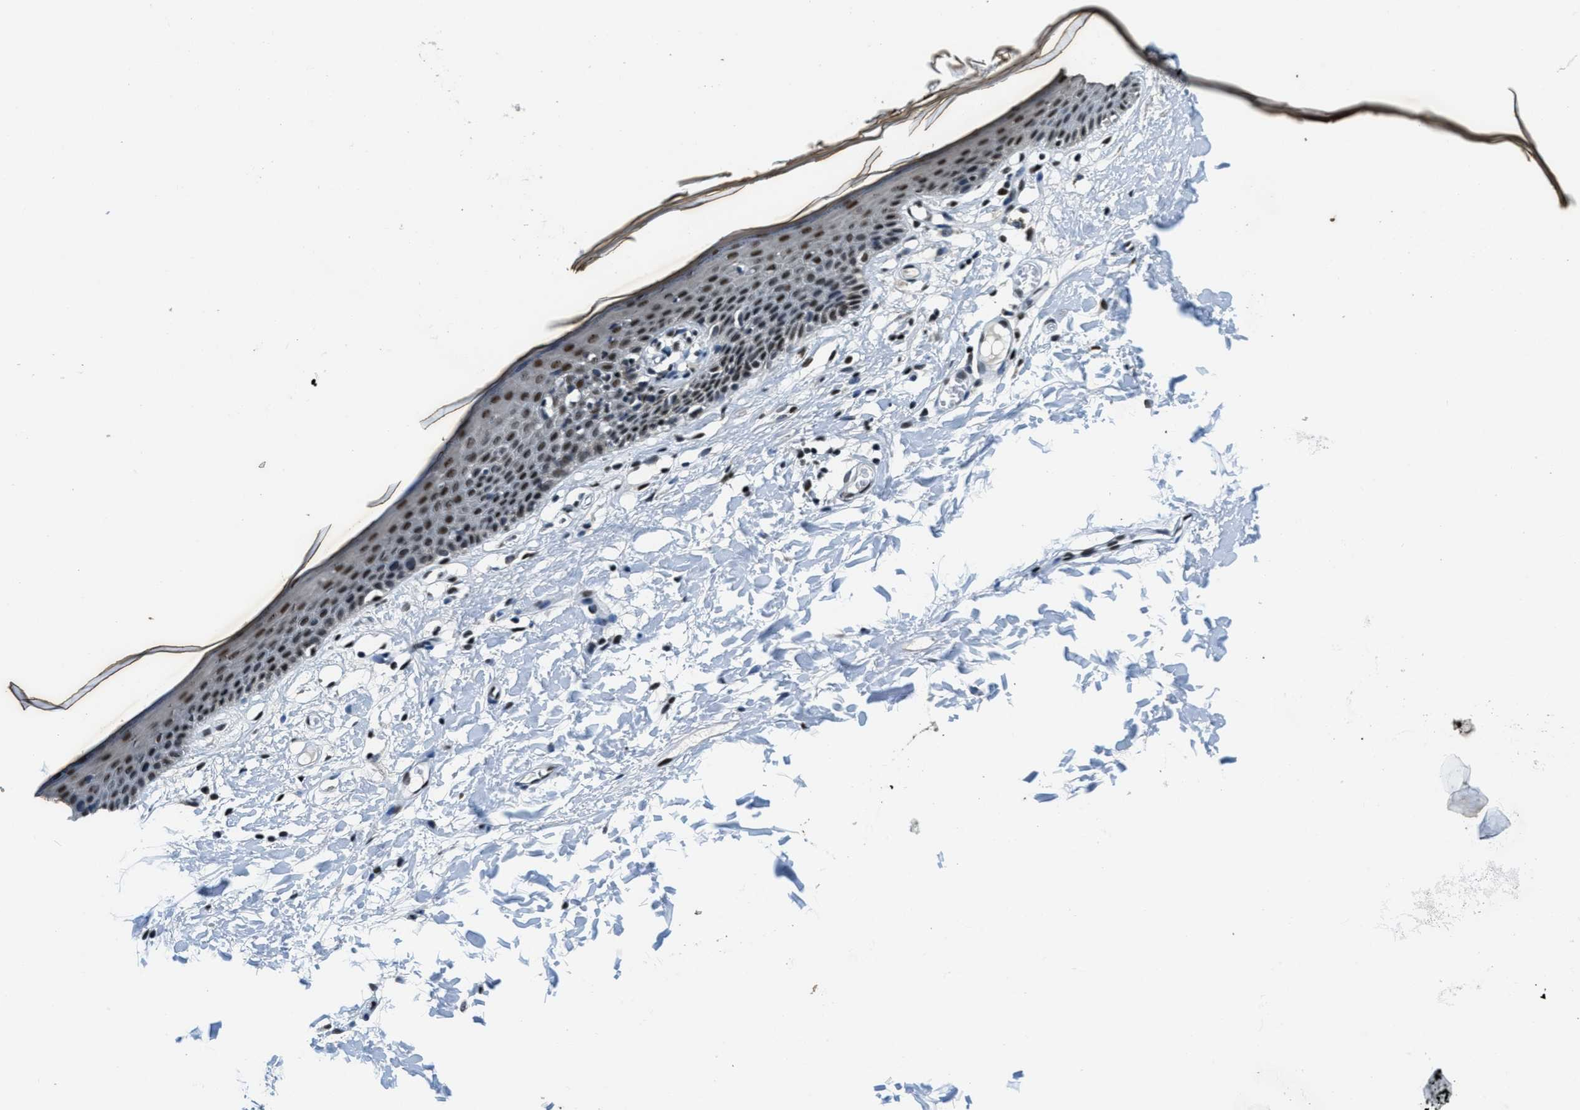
{"staining": {"intensity": "strong", "quantity": ">75%", "location": "nuclear"}, "tissue": "skin", "cell_type": "Epidermal cells", "image_type": "normal", "snomed": [{"axis": "morphology", "description": "Normal tissue, NOS"}, {"axis": "topography", "description": "Vulva"}], "caption": "Skin stained with DAB IHC exhibits high levels of strong nuclear expression in approximately >75% of epidermal cells. The protein of interest is stained brown, and the nuclei are stained in blue (DAB (3,3'-diaminobenzidine) IHC with brightfield microscopy, high magnification).", "gene": "SSB", "patient": {"sex": "female", "age": 54}}